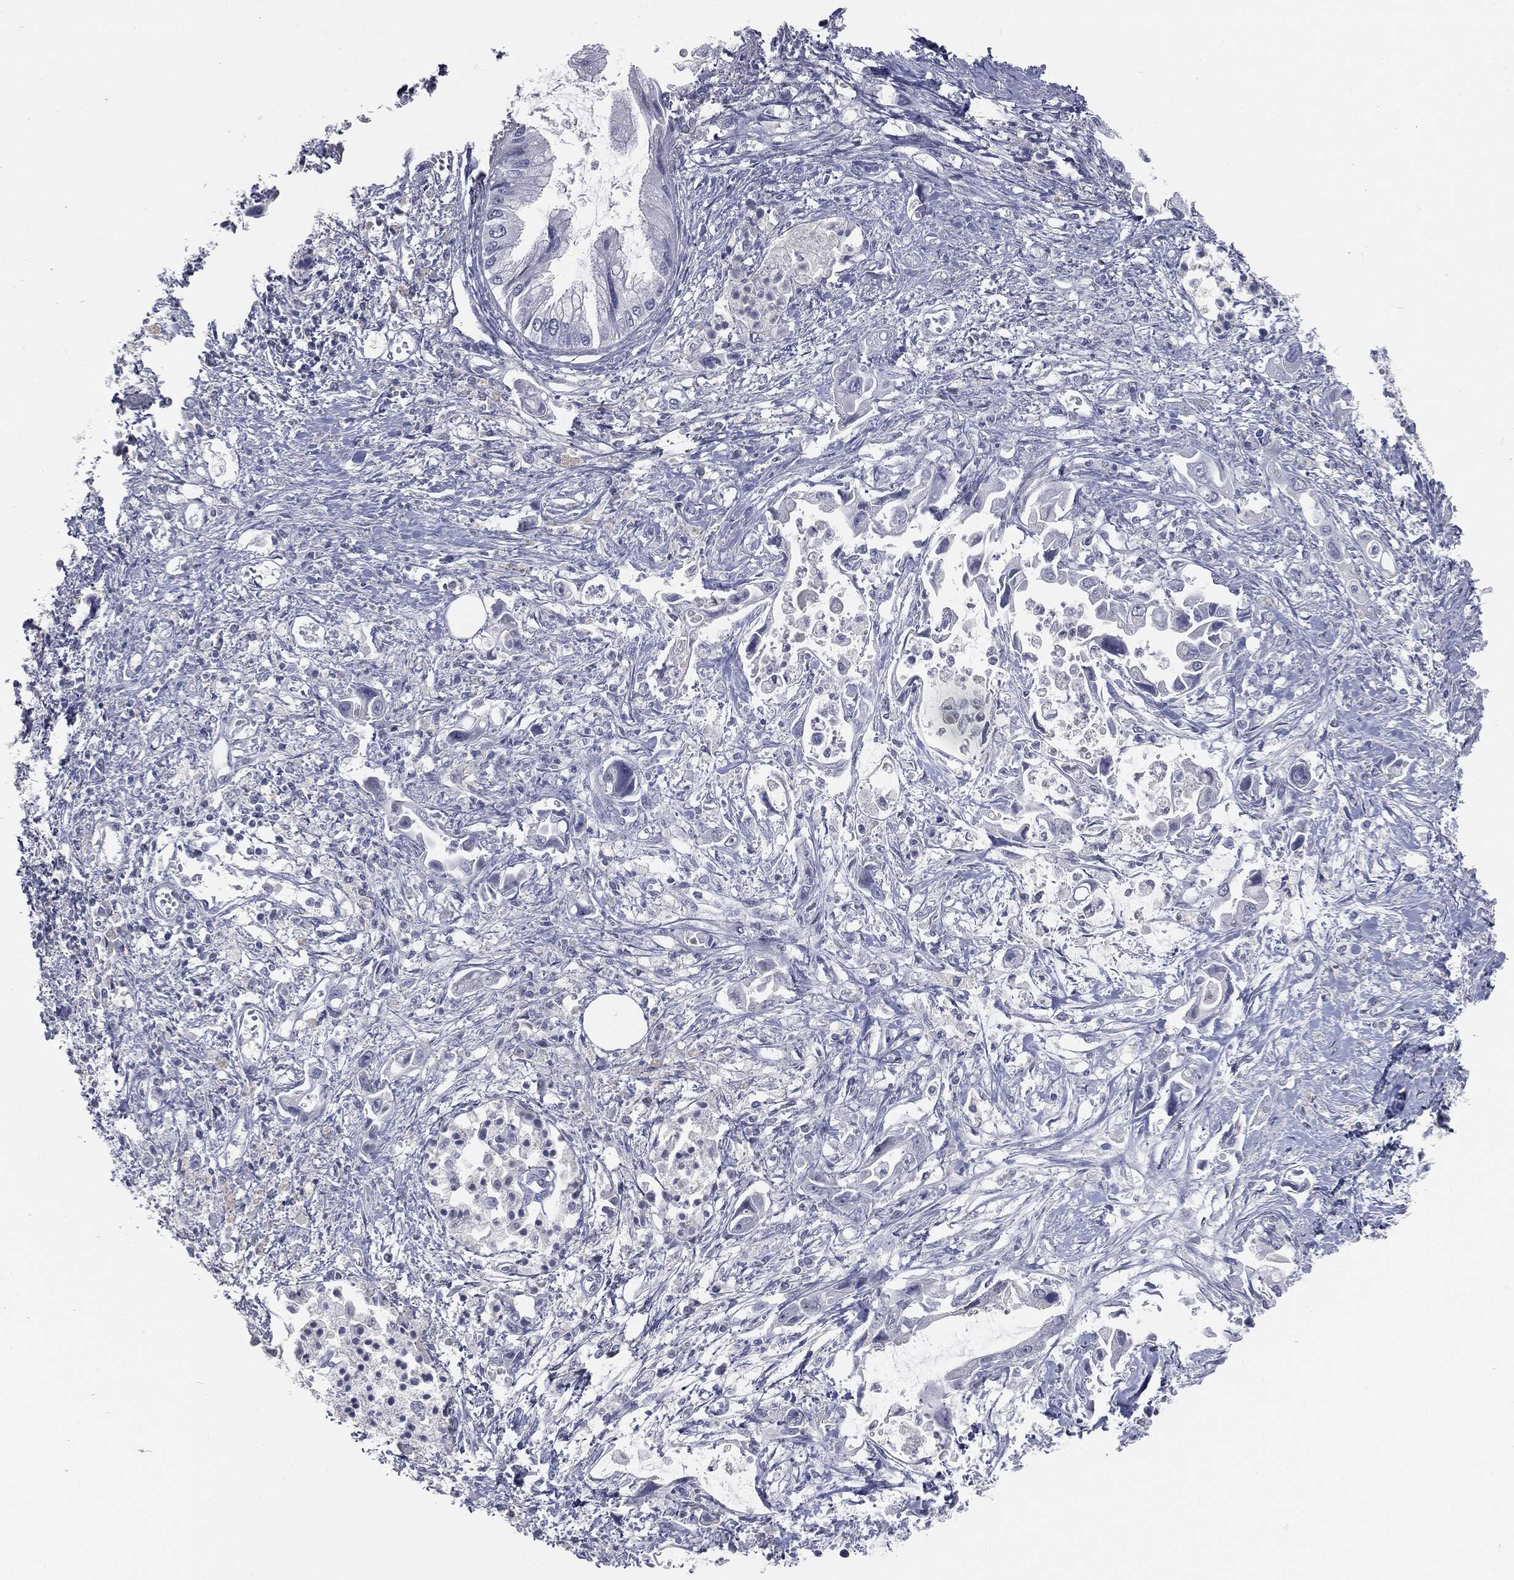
{"staining": {"intensity": "negative", "quantity": "none", "location": "none"}, "tissue": "pancreatic cancer", "cell_type": "Tumor cells", "image_type": "cancer", "snomed": [{"axis": "morphology", "description": "Adenocarcinoma, NOS"}, {"axis": "topography", "description": "Pancreas"}], "caption": "Tumor cells show no significant staining in adenocarcinoma (pancreatic).", "gene": "PRAME", "patient": {"sex": "male", "age": 84}}